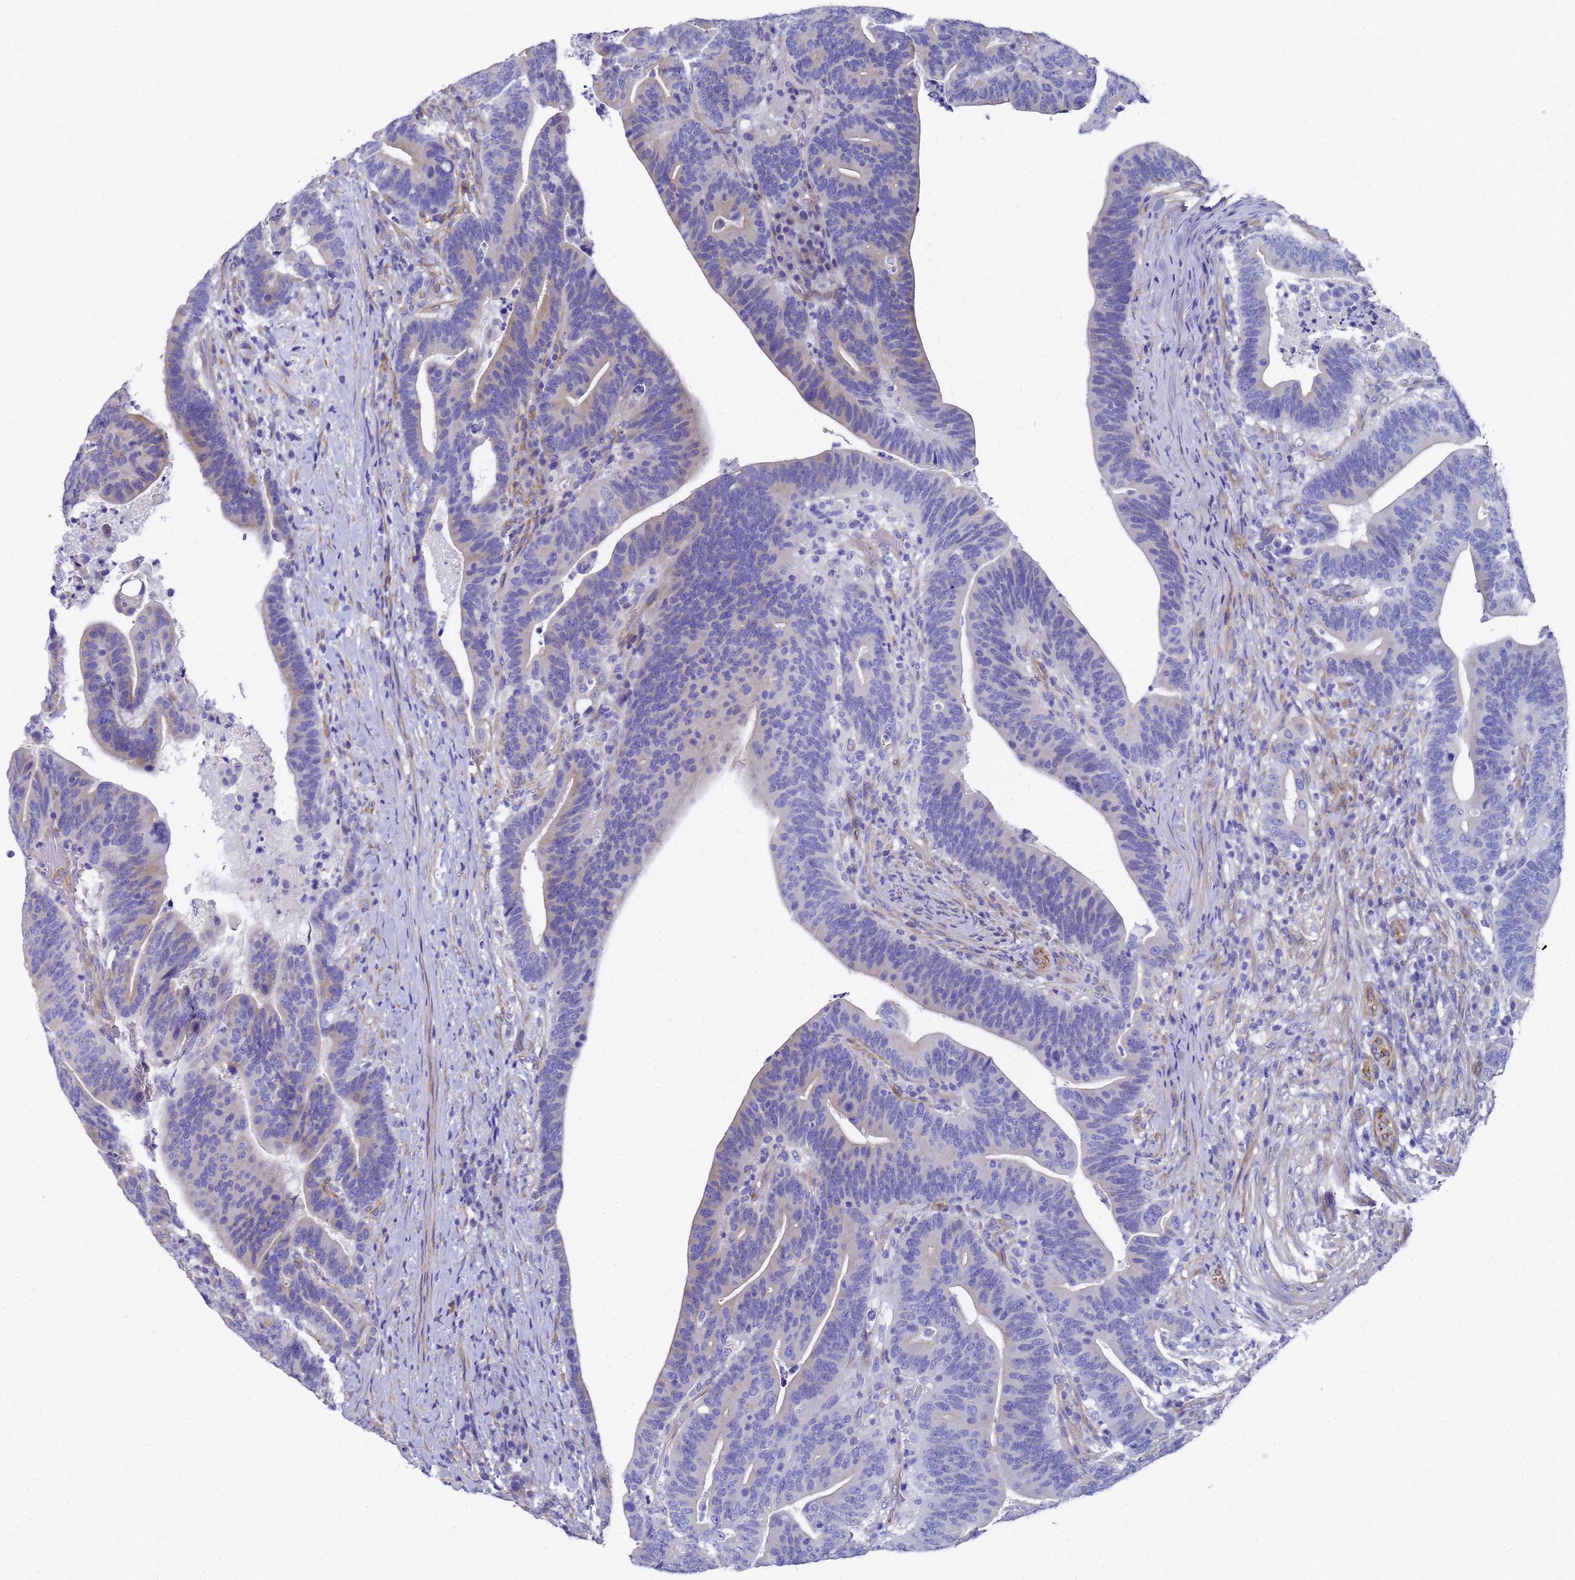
{"staining": {"intensity": "negative", "quantity": "none", "location": "none"}, "tissue": "colorectal cancer", "cell_type": "Tumor cells", "image_type": "cancer", "snomed": [{"axis": "morphology", "description": "Adenocarcinoma, NOS"}, {"axis": "topography", "description": "Colon"}], "caption": "Colorectal adenocarcinoma was stained to show a protein in brown. There is no significant positivity in tumor cells. (DAB (3,3'-diaminobenzidine) IHC with hematoxylin counter stain).", "gene": "TUBB1", "patient": {"sex": "female", "age": 66}}